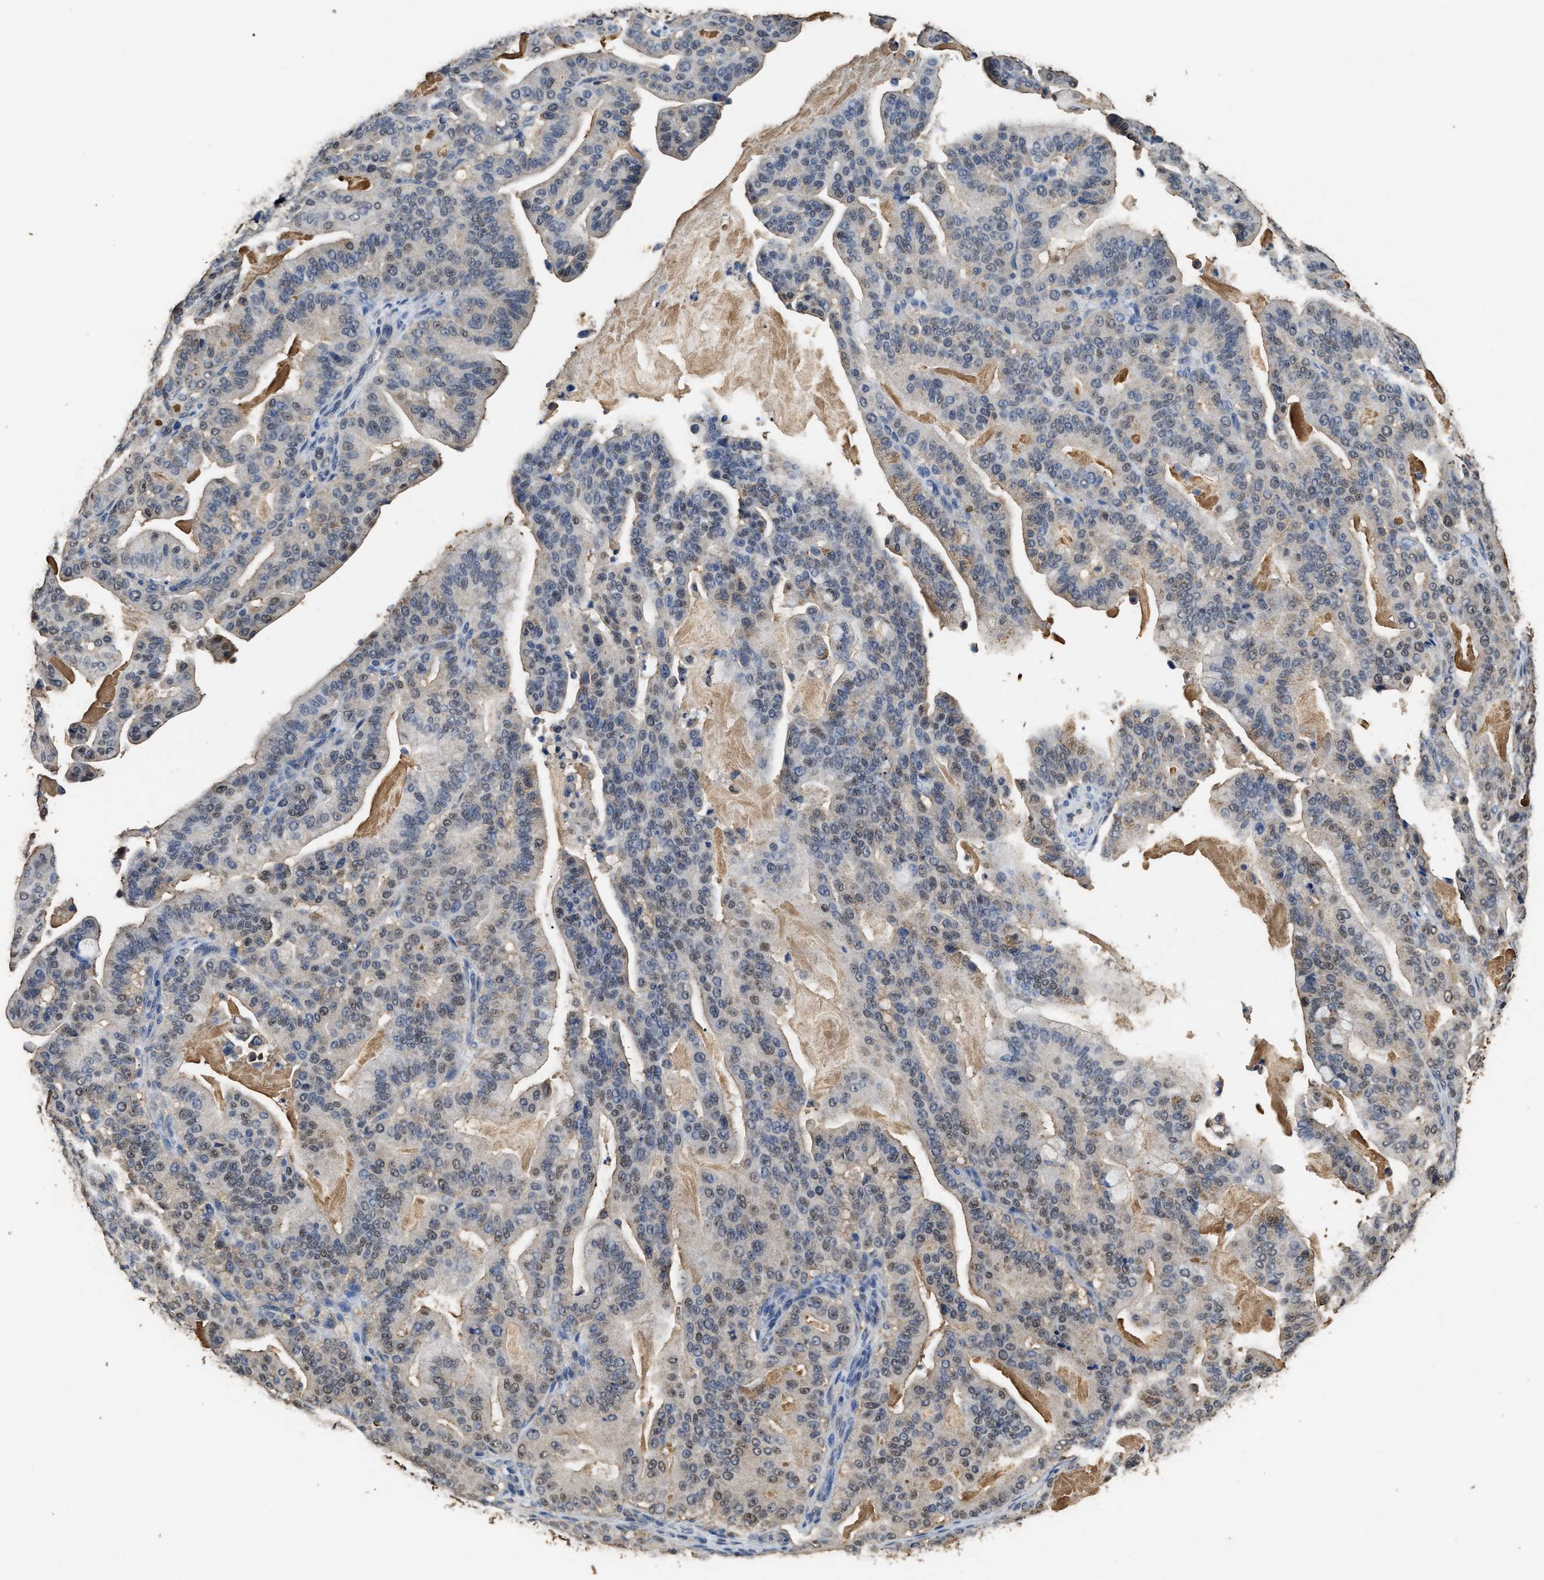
{"staining": {"intensity": "weak", "quantity": "25%-75%", "location": "nuclear"}, "tissue": "pancreatic cancer", "cell_type": "Tumor cells", "image_type": "cancer", "snomed": [{"axis": "morphology", "description": "Adenocarcinoma, NOS"}, {"axis": "topography", "description": "Pancreas"}], "caption": "Immunohistochemical staining of human pancreatic cancer (adenocarcinoma) displays weak nuclear protein staining in approximately 25%-75% of tumor cells.", "gene": "YWHAE", "patient": {"sex": "male", "age": 63}}